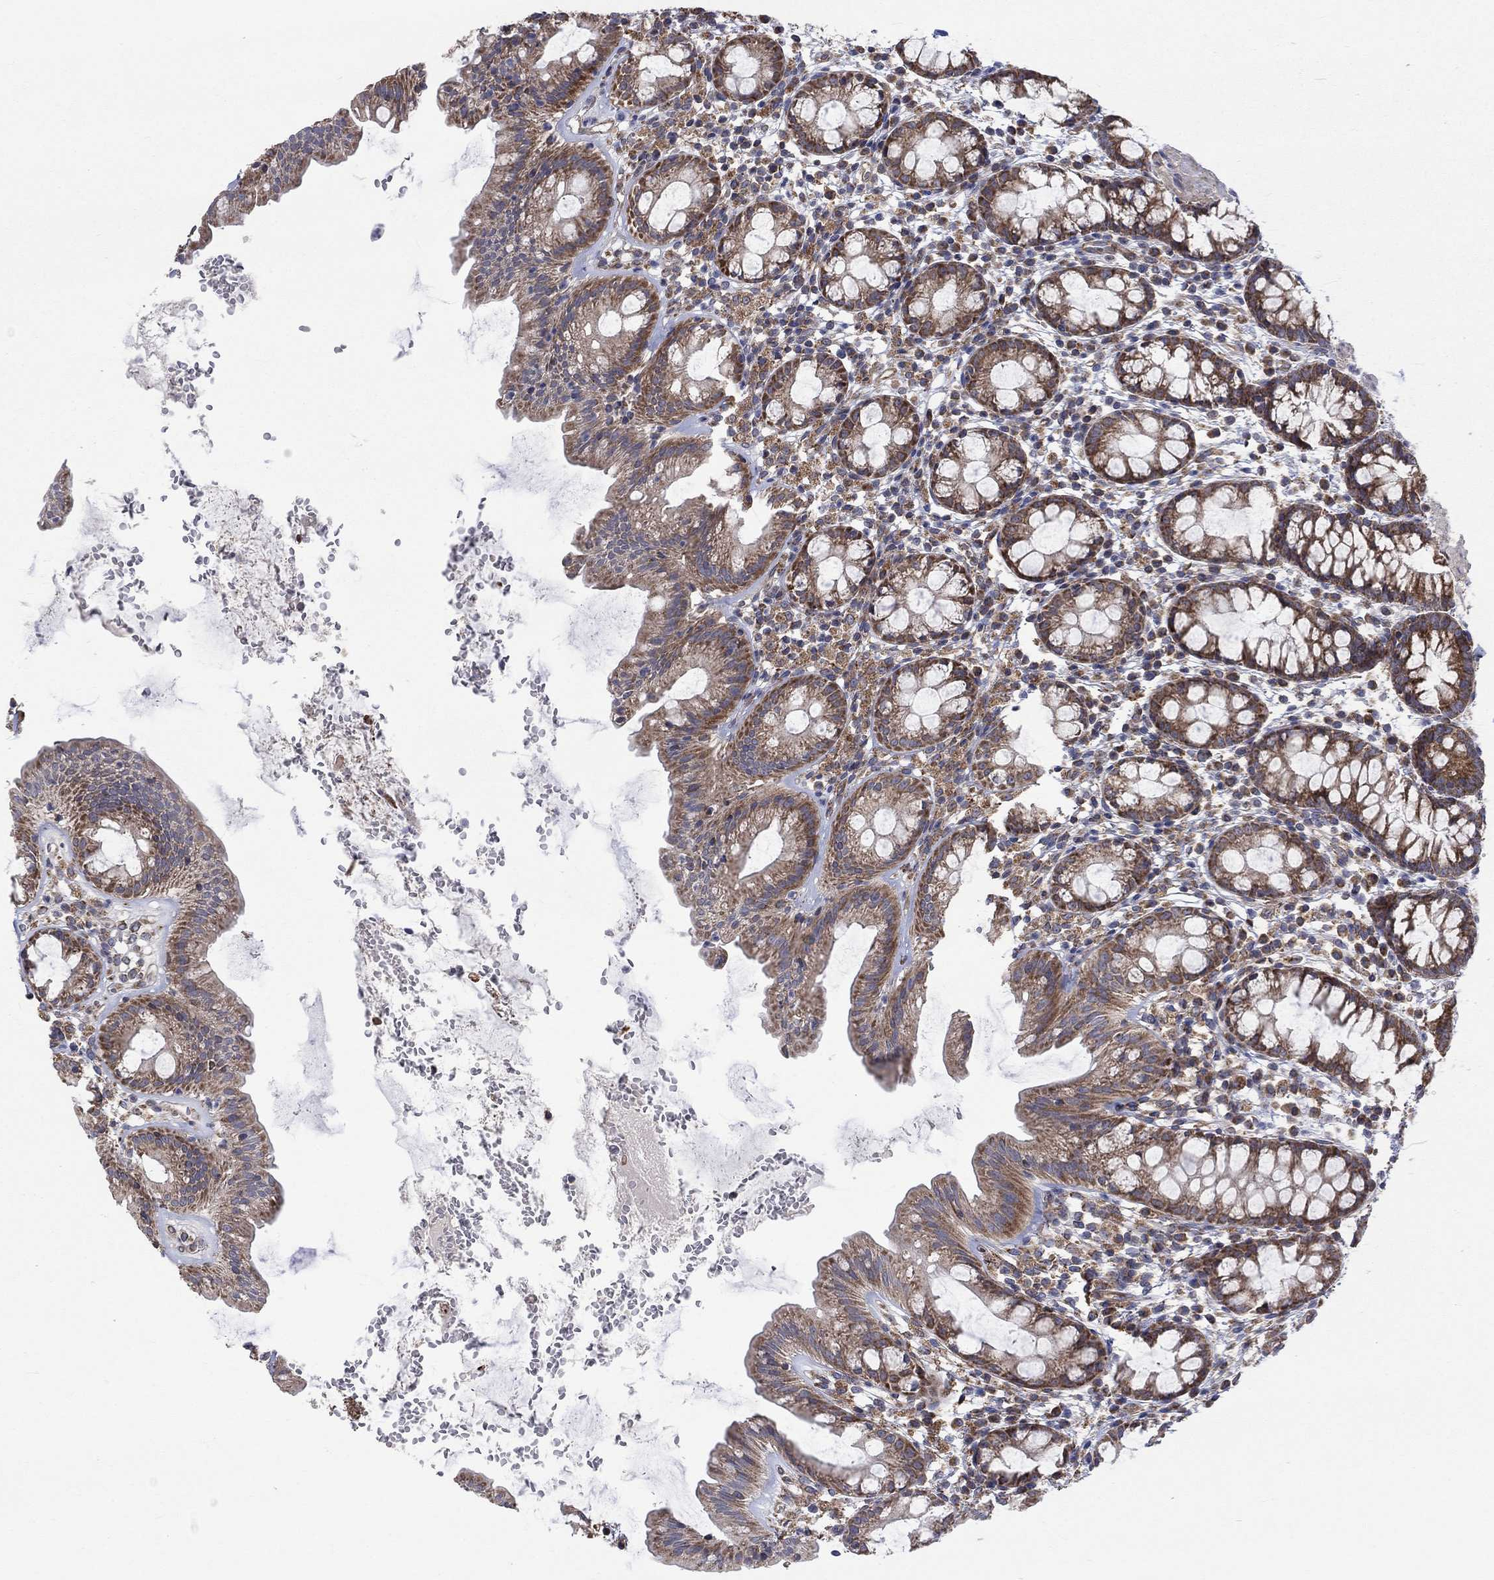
{"staining": {"intensity": "strong", "quantity": "25%-75%", "location": "cytoplasmic/membranous"}, "tissue": "rectum", "cell_type": "Glandular cells", "image_type": "normal", "snomed": [{"axis": "morphology", "description": "Normal tissue, NOS"}, {"axis": "topography", "description": "Rectum"}], "caption": "Rectum stained with immunohistochemistry (IHC) demonstrates strong cytoplasmic/membranous positivity in about 25%-75% of glandular cells.", "gene": "RPLP0", "patient": {"sex": "male", "age": 57}}